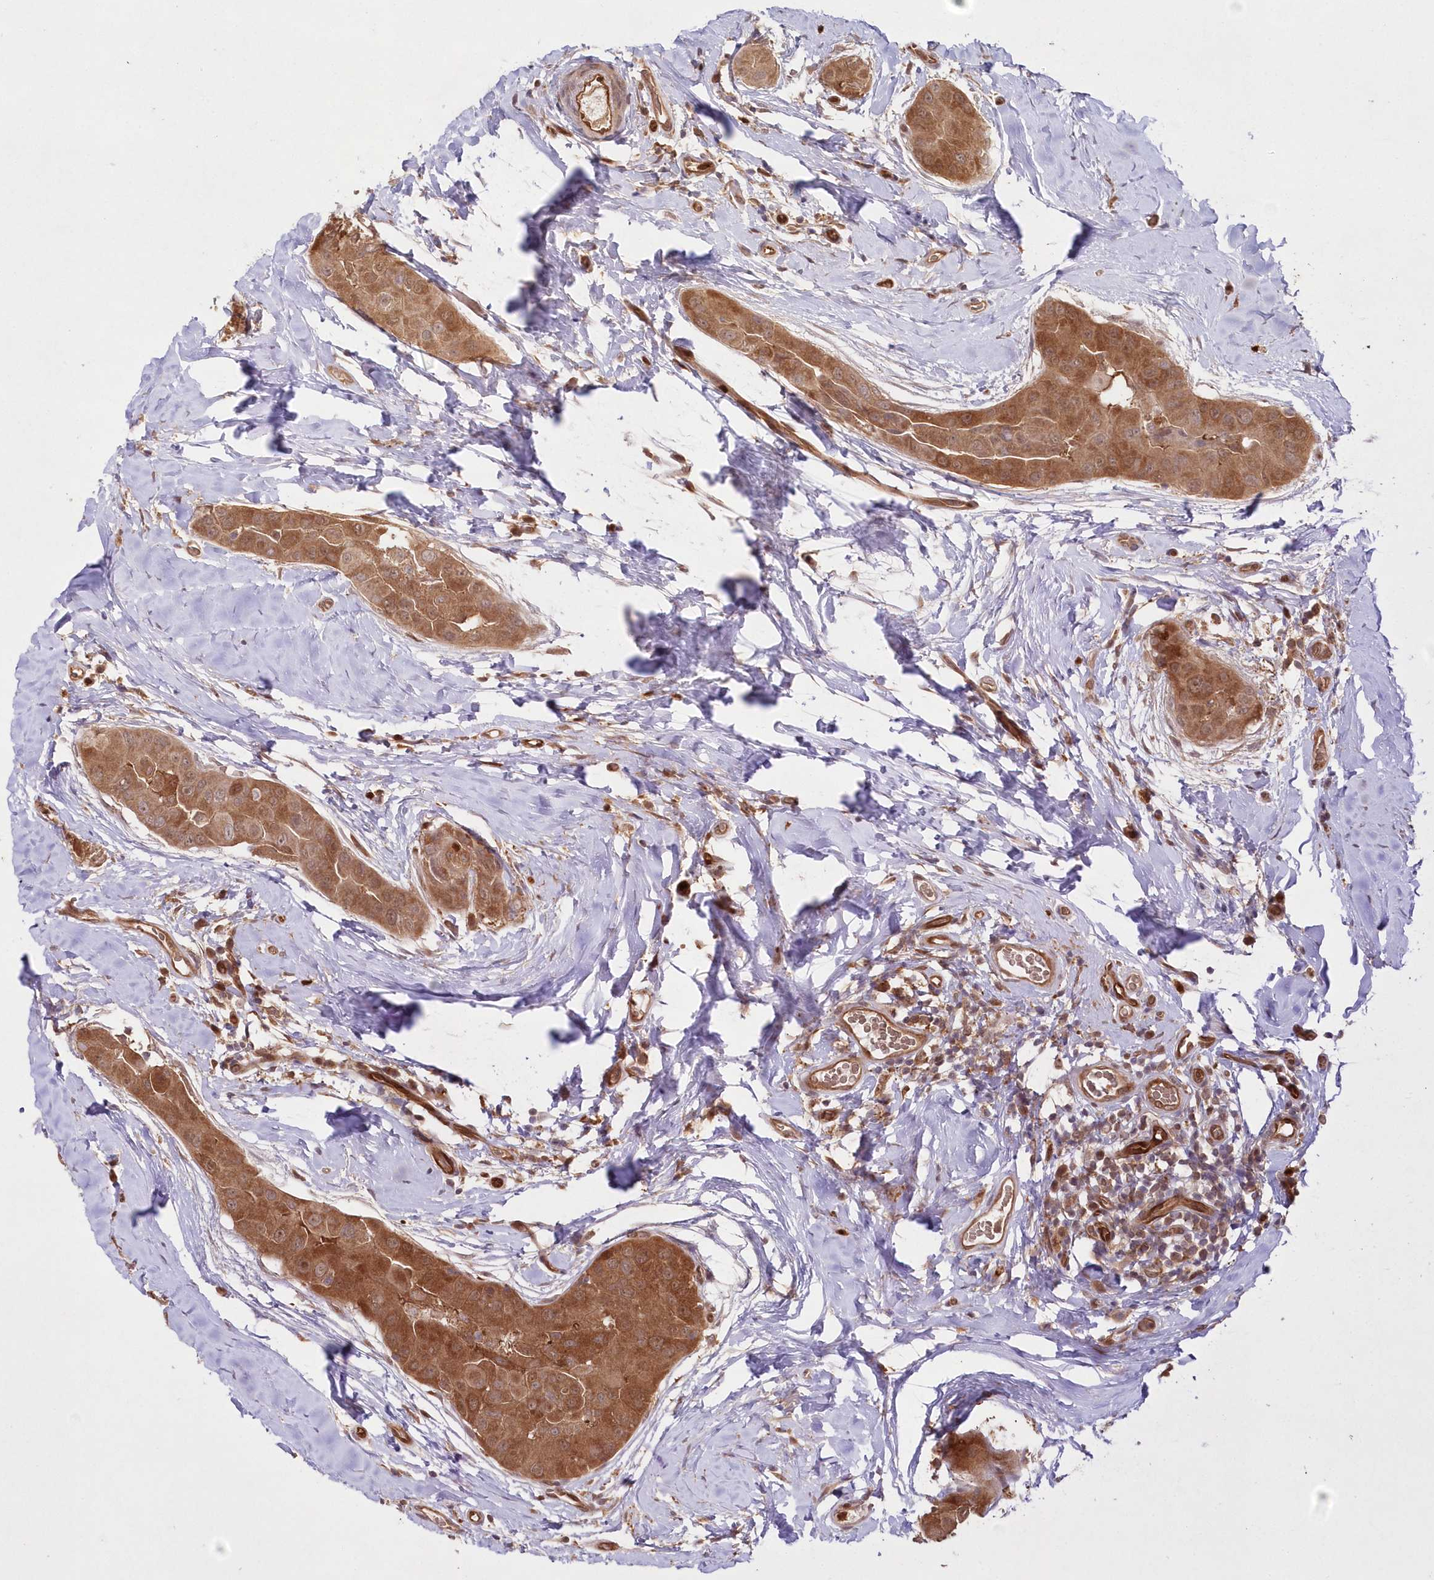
{"staining": {"intensity": "moderate", "quantity": ">75%", "location": "cytoplasmic/membranous"}, "tissue": "thyroid cancer", "cell_type": "Tumor cells", "image_type": "cancer", "snomed": [{"axis": "morphology", "description": "Papillary adenocarcinoma, NOS"}, {"axis": "topography", "description": "Thyroid gland"}], "caption": "Tumor cells reveal medium levels of moderate cytoplasmic/membranous expression in about >75% of cells in thyroid cancer.", "gene": "GBE1", "patient": {"sex": "male", "age": 33}}